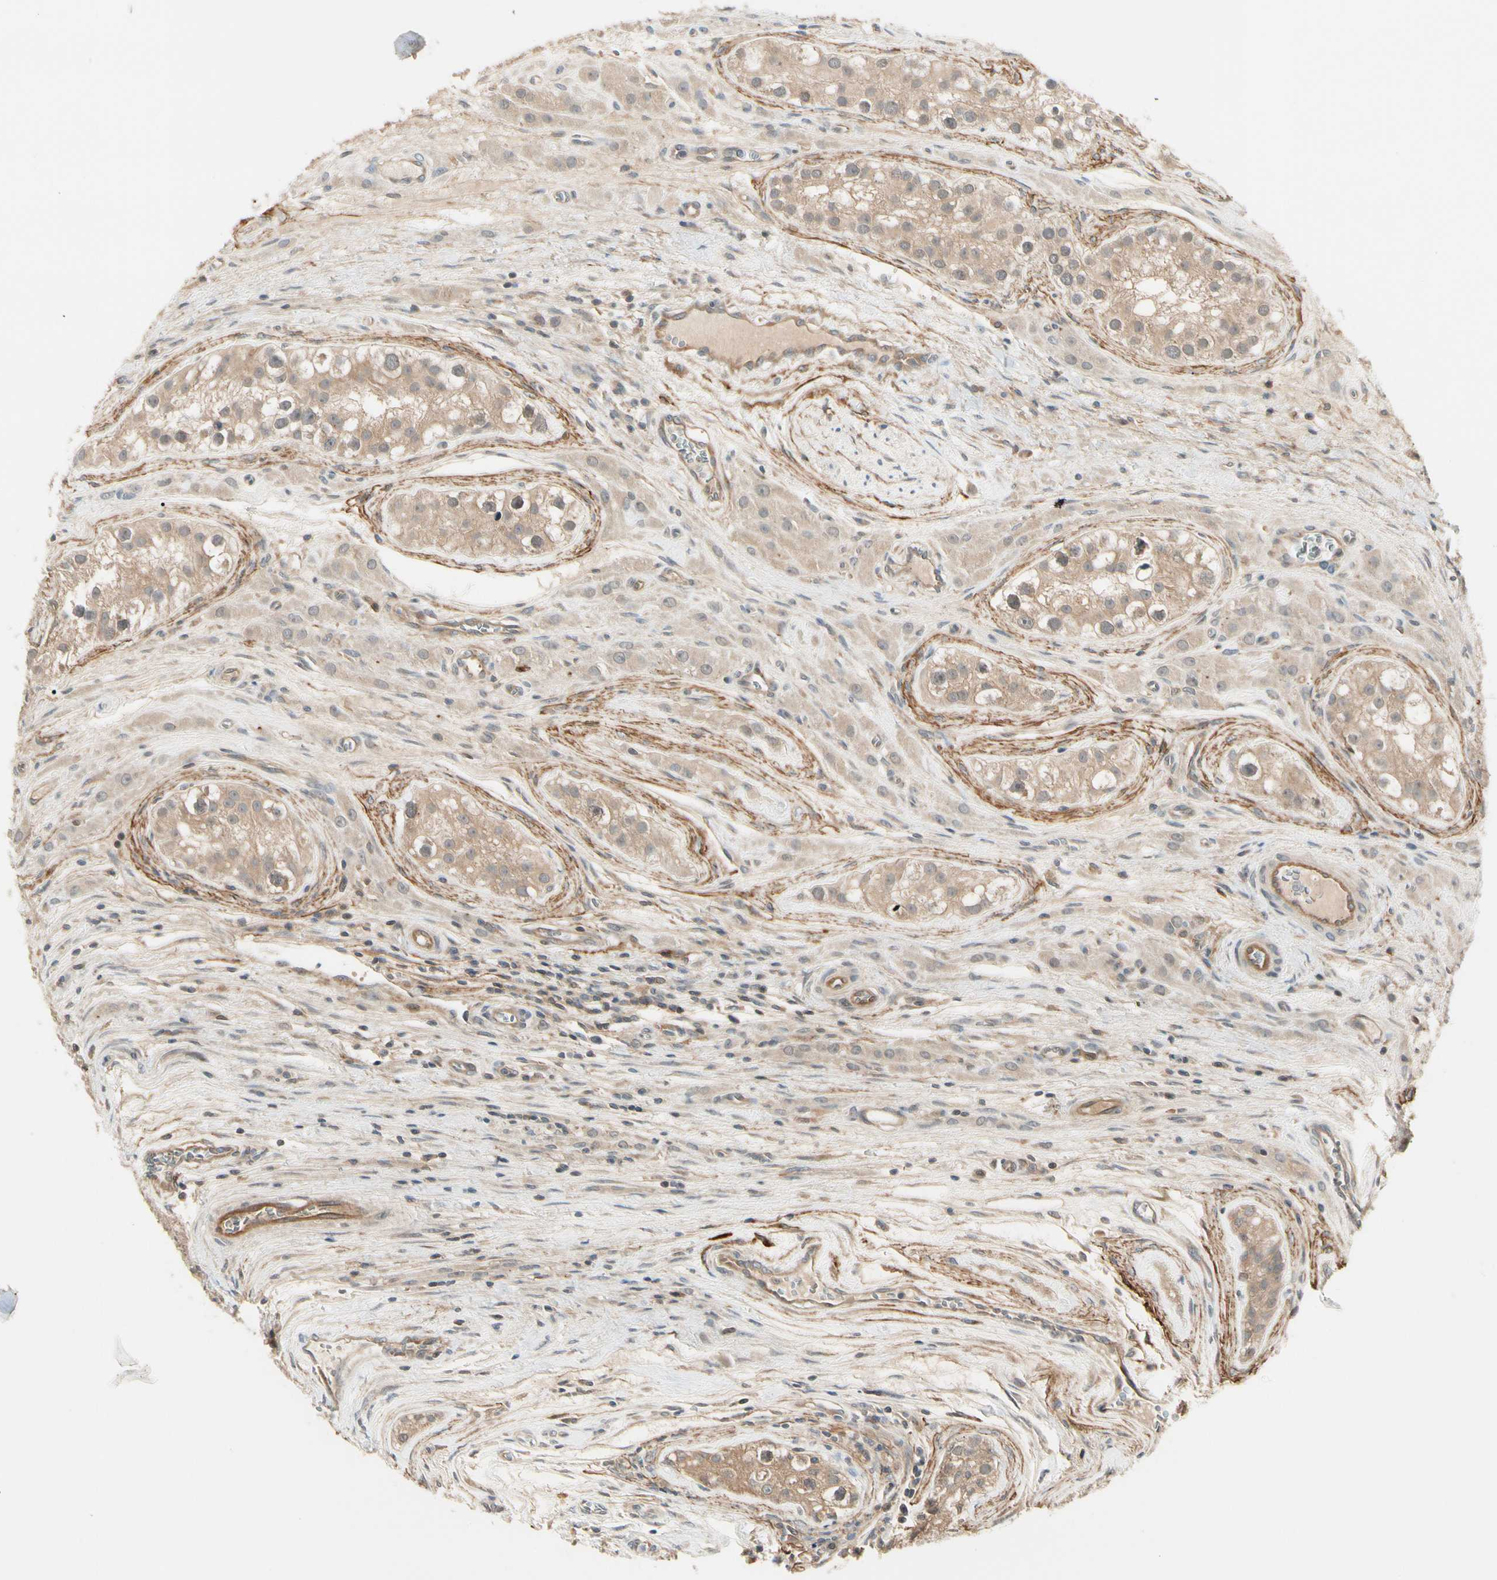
{"staining": {"intensity": "moderate", "quantity": ">75%", "location": "cytoplasmic/membranous"}, "tissue": "testis cancer", "cell_type": "Tumor cells", "image_type": "cancer", "snomed": [{"axis": "morphology", "description": "Carcinoma, Embryonal, NOS"}, {"axis": "topography", "description": "Testis"}], "caption": "Tumor cells display medium levels of moderate cytoplasmic/membranous positivity in about >75% of cells in human testis cancer.", "gene": "F2R", "patient": {"sex": "male", "age": 28}}